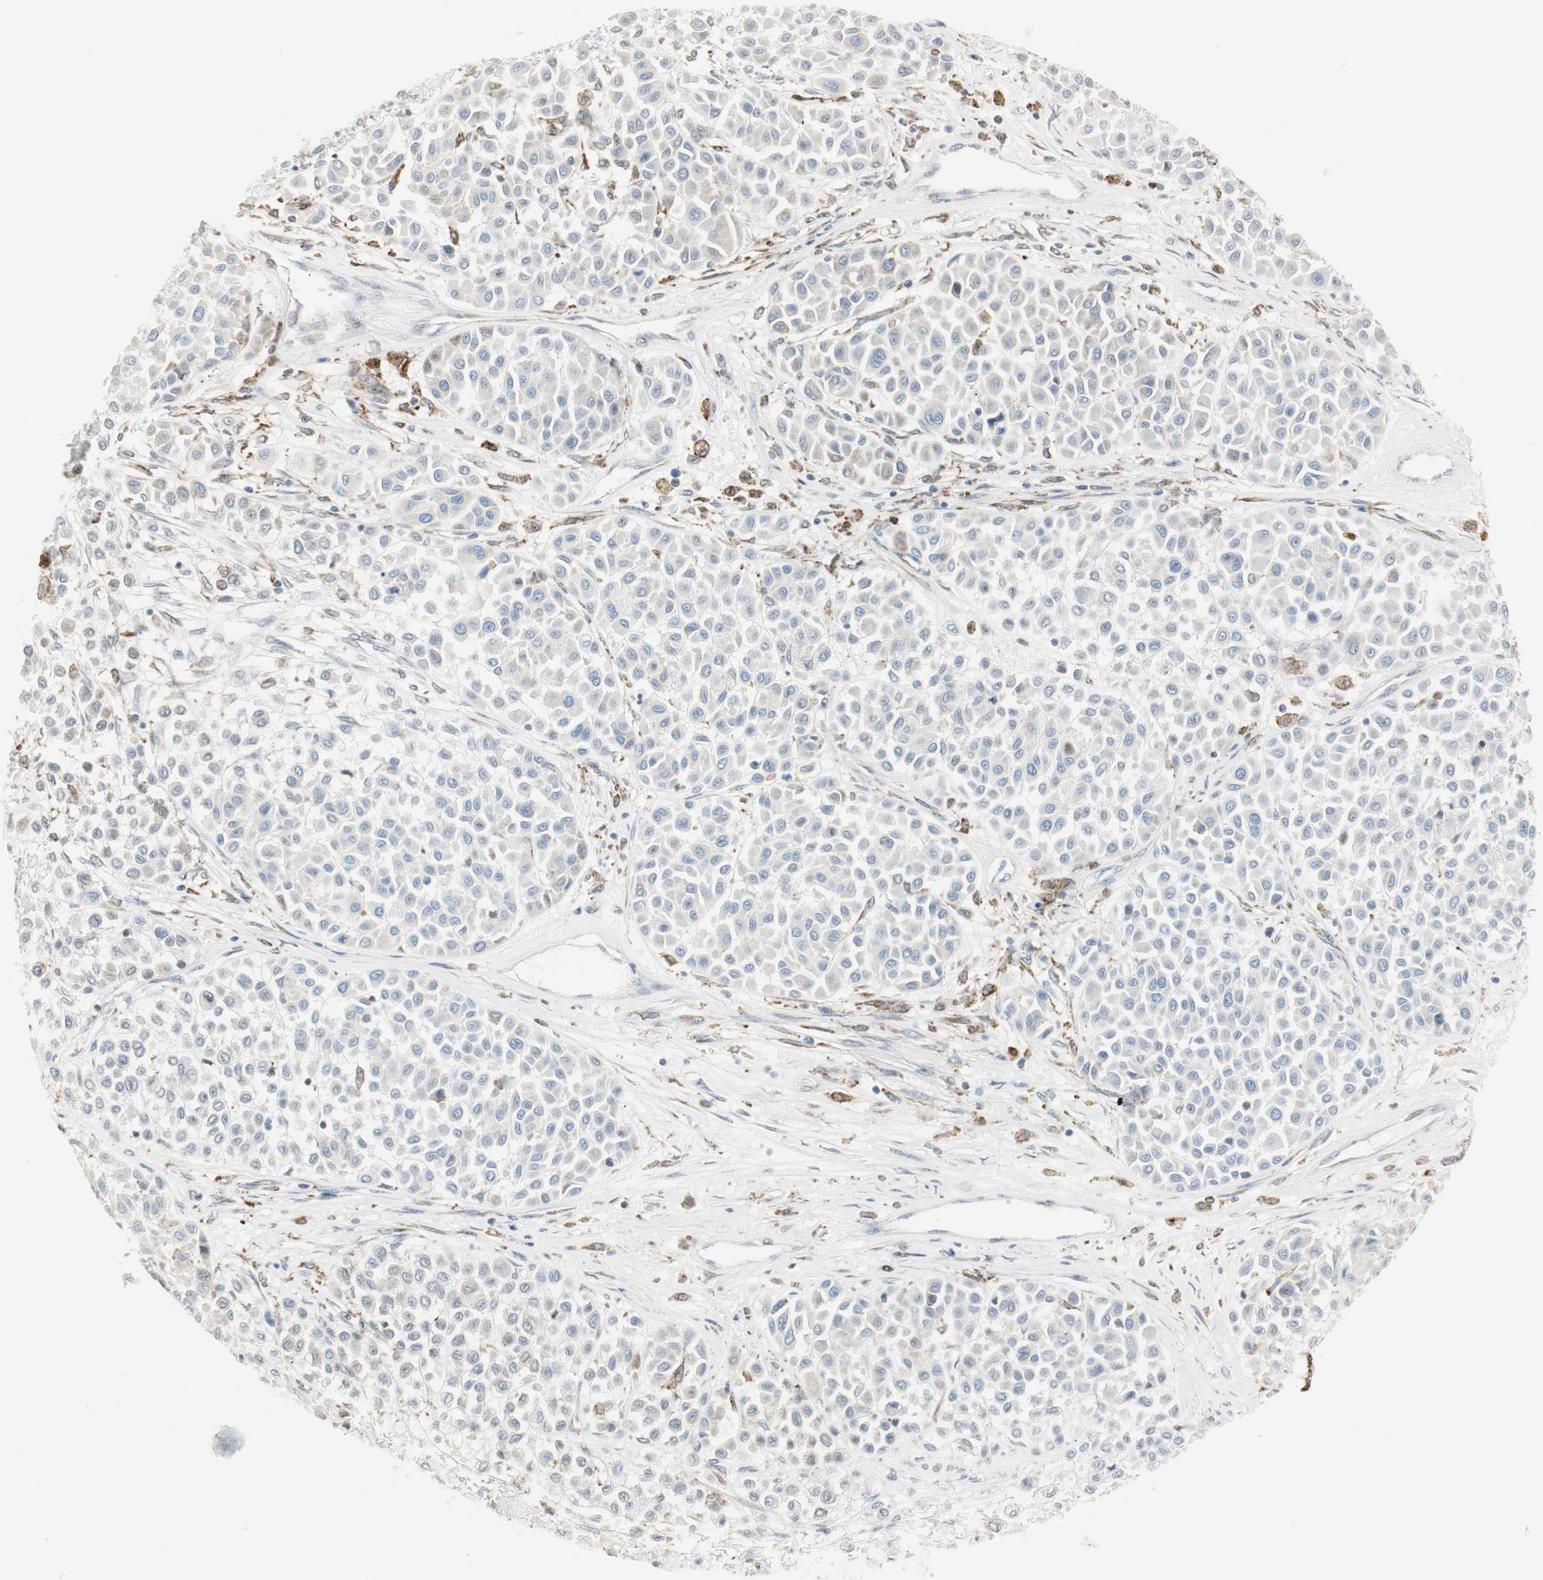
{"staining": {"intensity": "negative", "quantity": "none", "location": "none"}, "tissue": "melanoma", "cell_type": "Tumor cells", "image_type": "cancer", "snomed": [{"axis": "morphology", "description": "Malignant melanoma, Metastatic site"}, {"axis": "topography", "description": "Soft tissue"}], "caption": "This image is of malignant melanoma (metastatic site) stained with IHC to label a protein in brown with the nuclei are counter-stained blue. There is no expression in tumor cells. (DAB (3,3'-diaminobenzidine) immunohistochemistry (IHC) visualized using brightfield microscopy, high magnification).", "gene": "TNFSF11", "patient": {"sex": "male", "age": 41}}